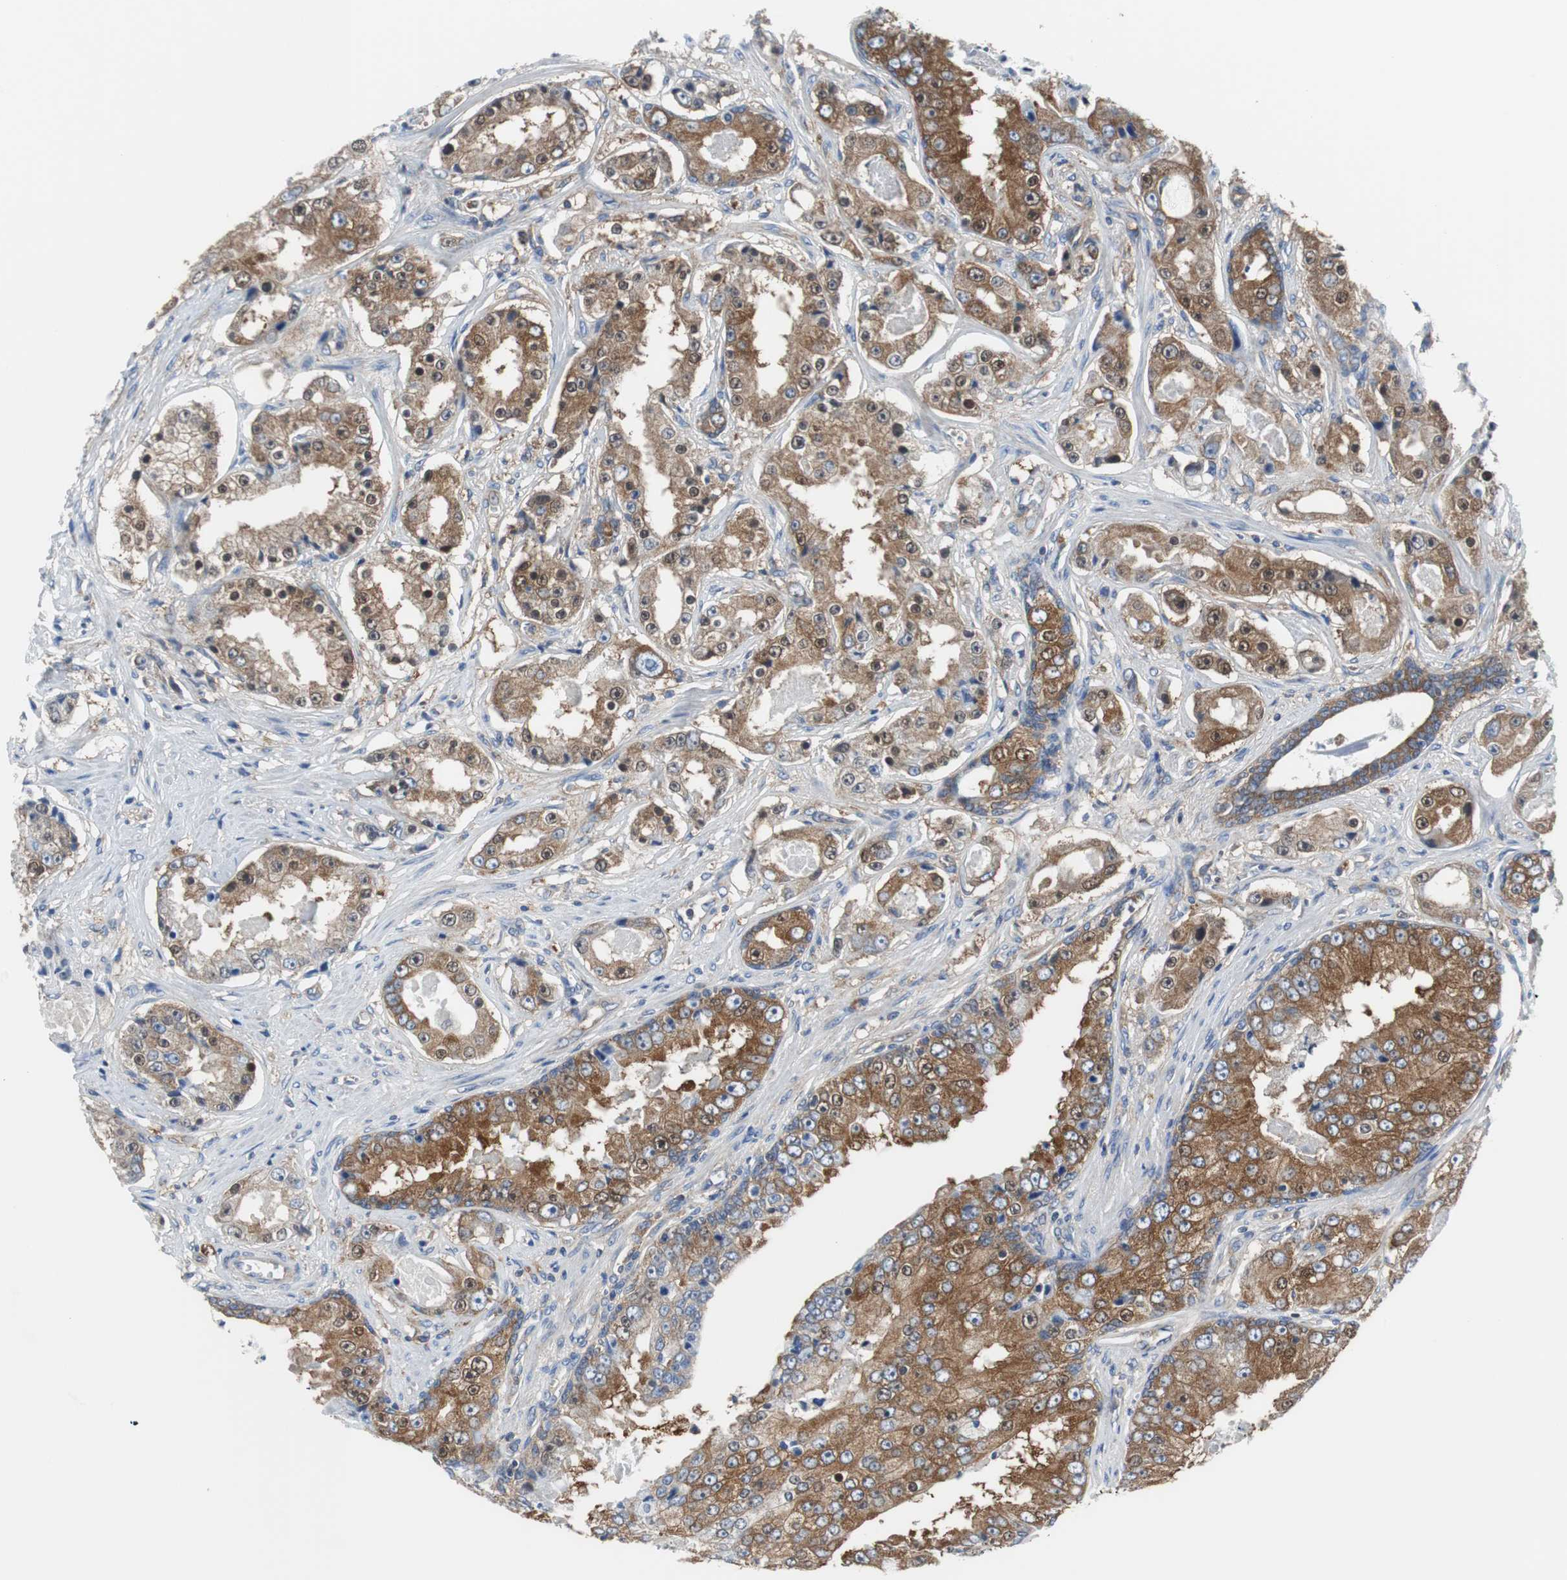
{"staining": {"intensity": "strong", "quantity": ">75%", "location": "cytoplasmic/membranous,nuclear"}, "tissue": "prostate cancer", "cell_type": "Tumor cells", "image_type": "cancer", "snomed": [{"axis": "morphology", "description": "Adenocarcinoma, High grade"}, {"axis": "topography", "description": "Prostate"}], "caption": "Protein expression by immunohistochemistry reveals strong cytoplasmic/membranous and nuclear staining in approximately >75% of tumor cells in prostate cancer.", "gene": "BRAF", "patient": {"sex": "male", "age": 73}}